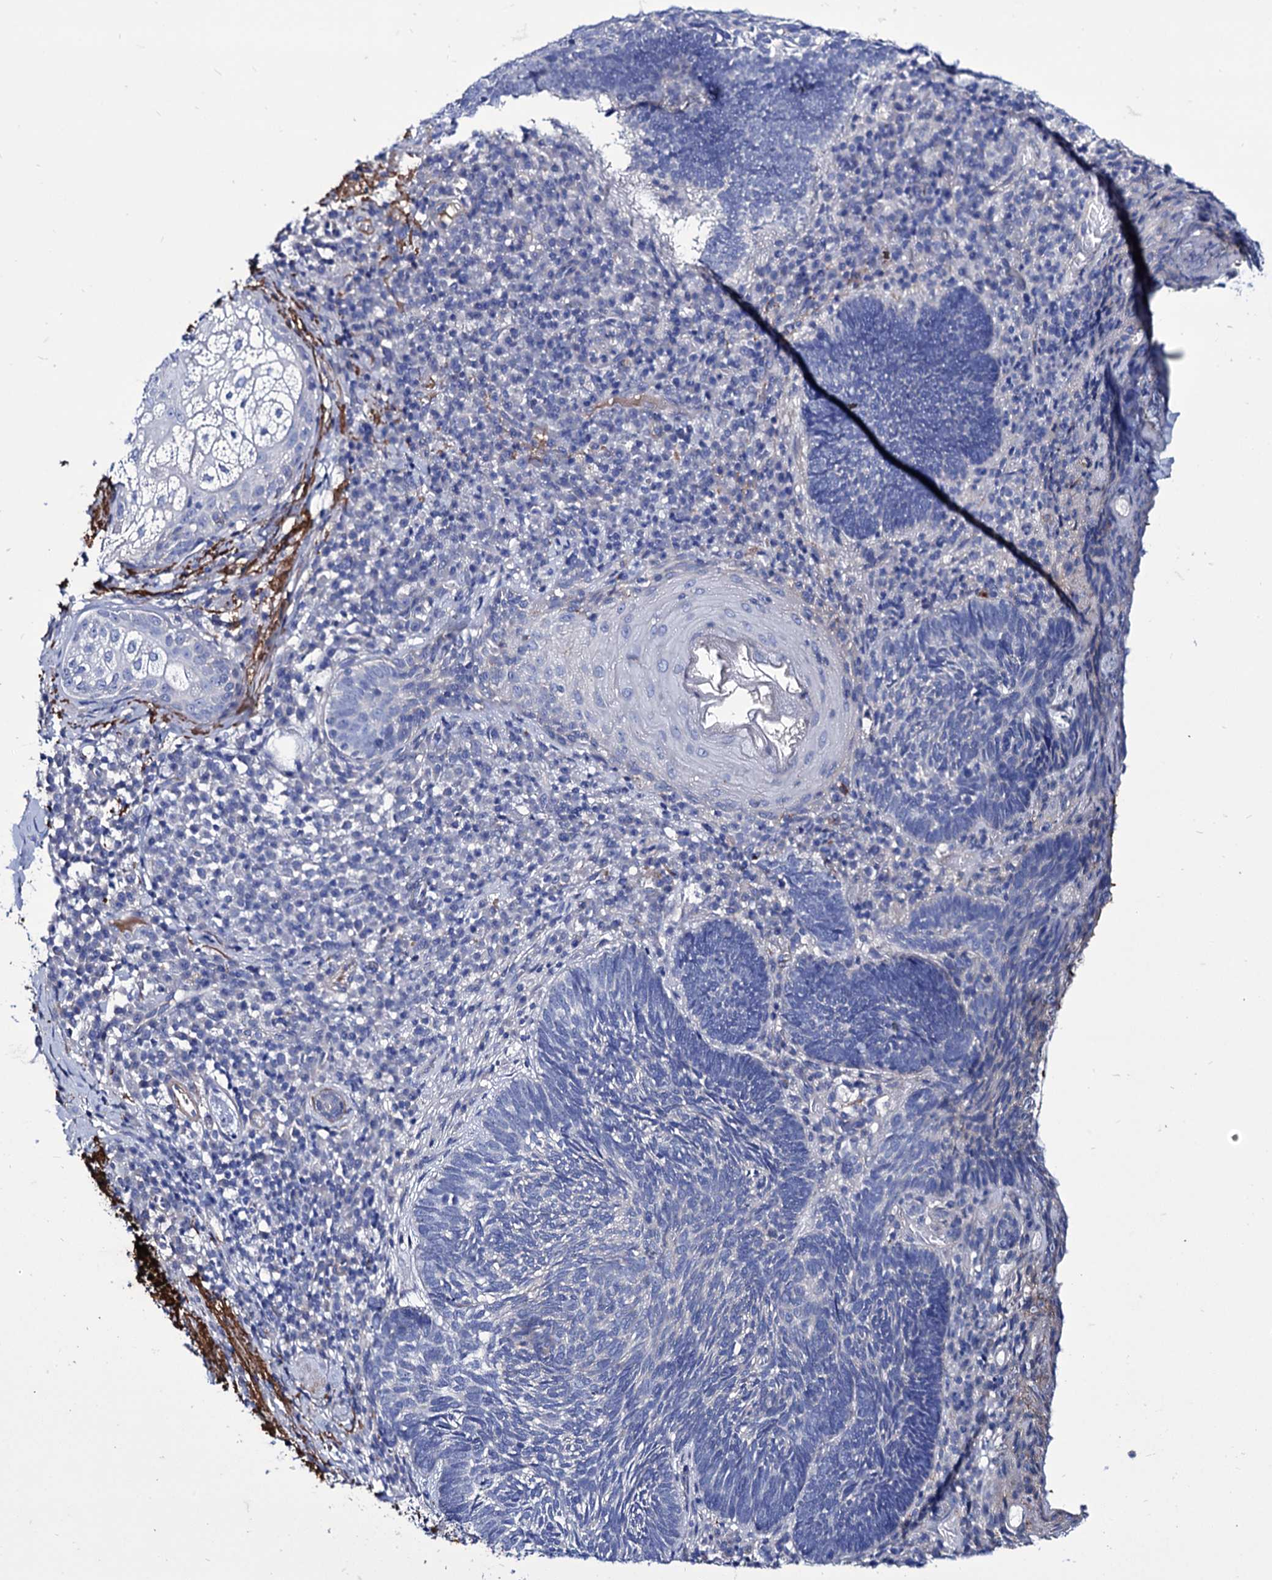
{"staining": {"intensity": "negative", "quantity": "none", "location": "none"}, "tissue": "skin cancer", "cell_type": "Tumor cells", "image_type": "cancer", "snomed": [{"axis": "morphology", "description": "Basal cell carcinoma"}, {"axis": "topography", "description": "Skin"}], "caption": "Immunohistochemical staining of skin basal cell carcinoma displays no significant staining in tumor cells. (Brightfield microscopy of DAB (3,3'-diaminobenzidine) immunohistochemistry (IHC) at high magnification).", "gene": "AXL", "patient": {"sex": "male", "age": 88}}